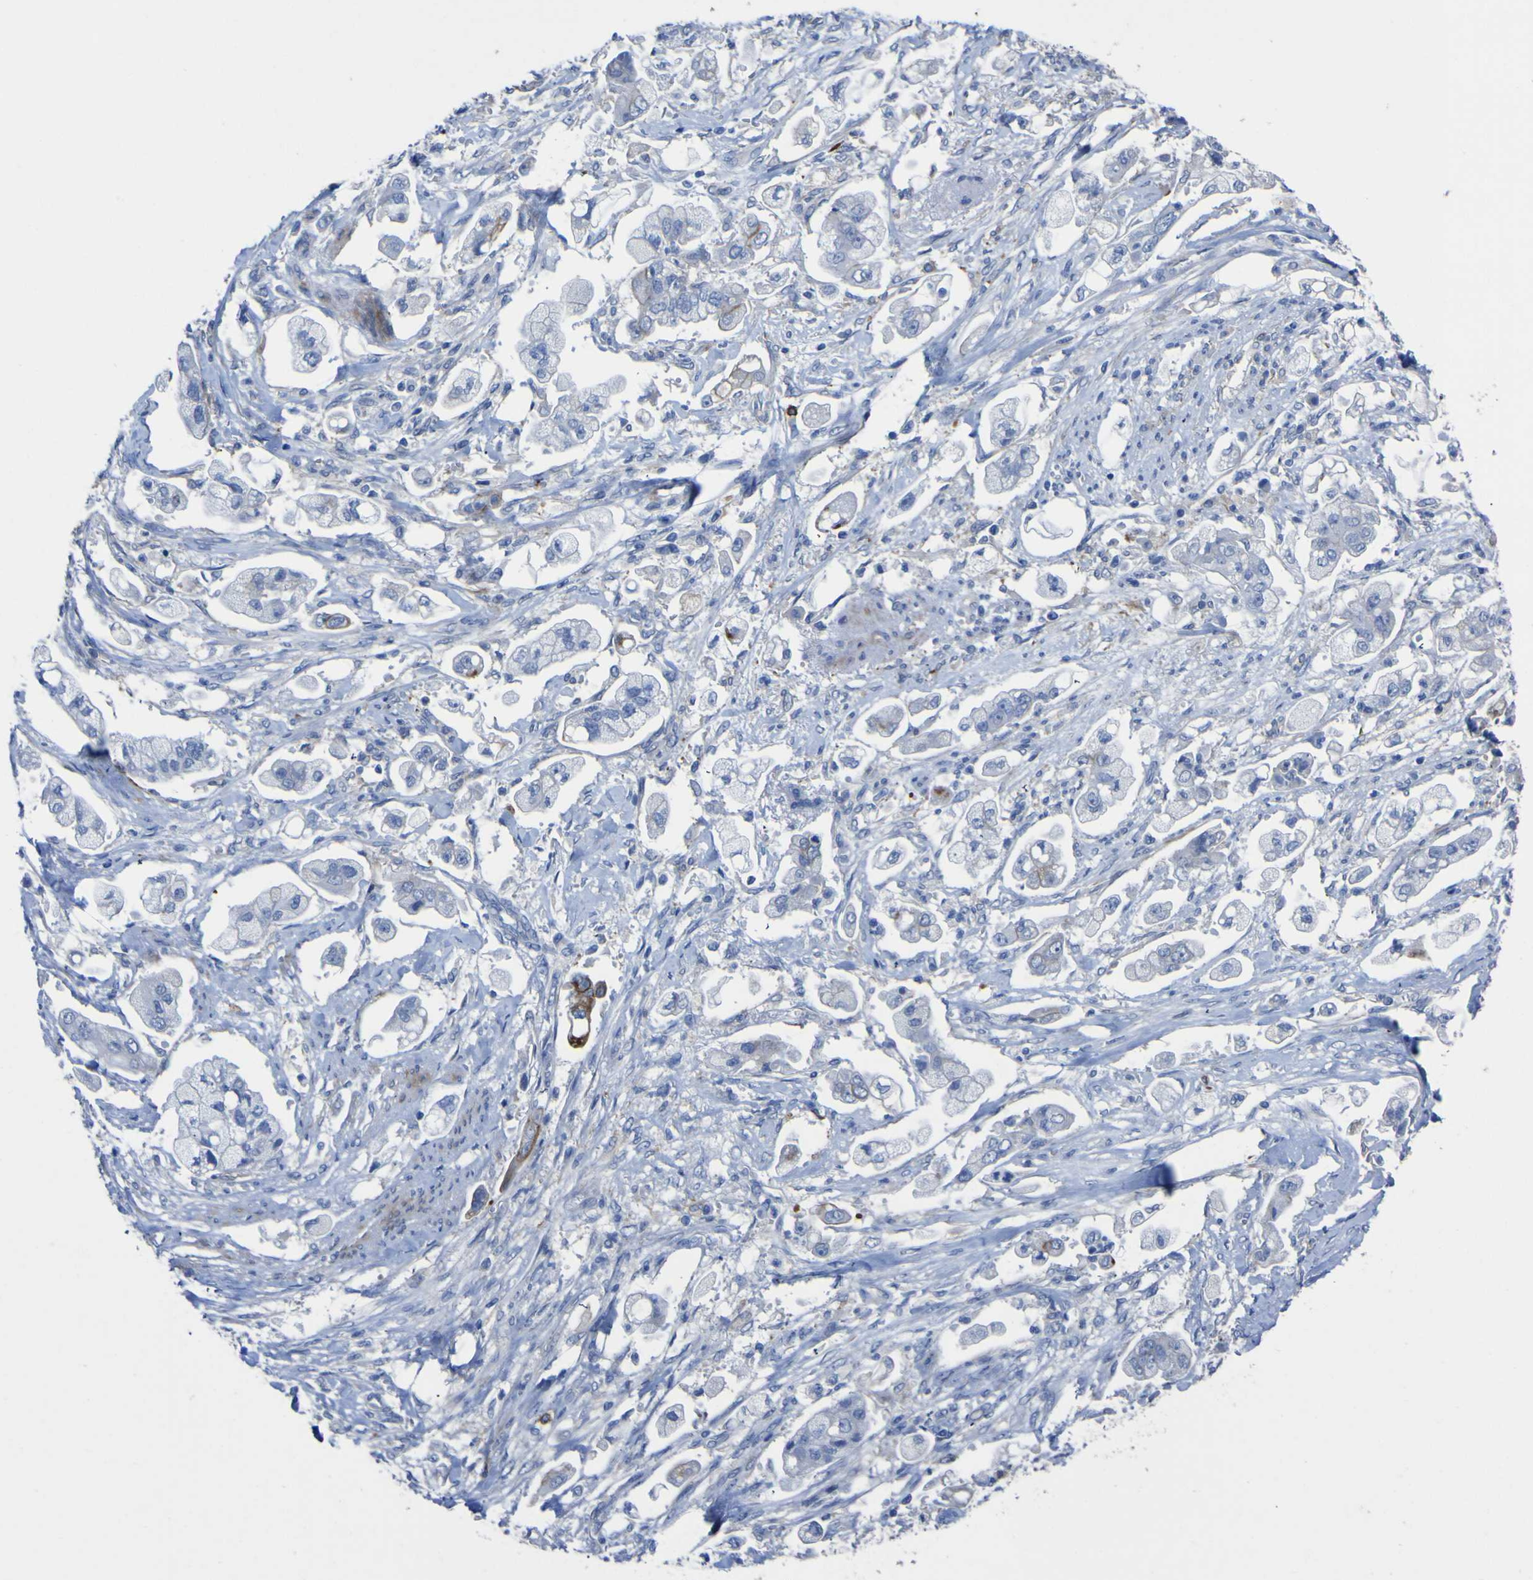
{"staining": {"intensity": "weak", "quantity": "<25%", "location": "cytoplasmic/membranous"}, "tissue": "stomach cancer", "cell_type": "Tumor cells", "image_type": "cancer", "snomed": [{"axis": "morphology", "description": "Adenocarcinoma, NOS"}, {"axis": "topography", "description": "Stomach"}], "caption": "Tumor cells are negative for brown protein staining in stomach cancer (adenocarcinoma).", "gene": "AGO4", "patient": {"sex": "male", "age": 62}}